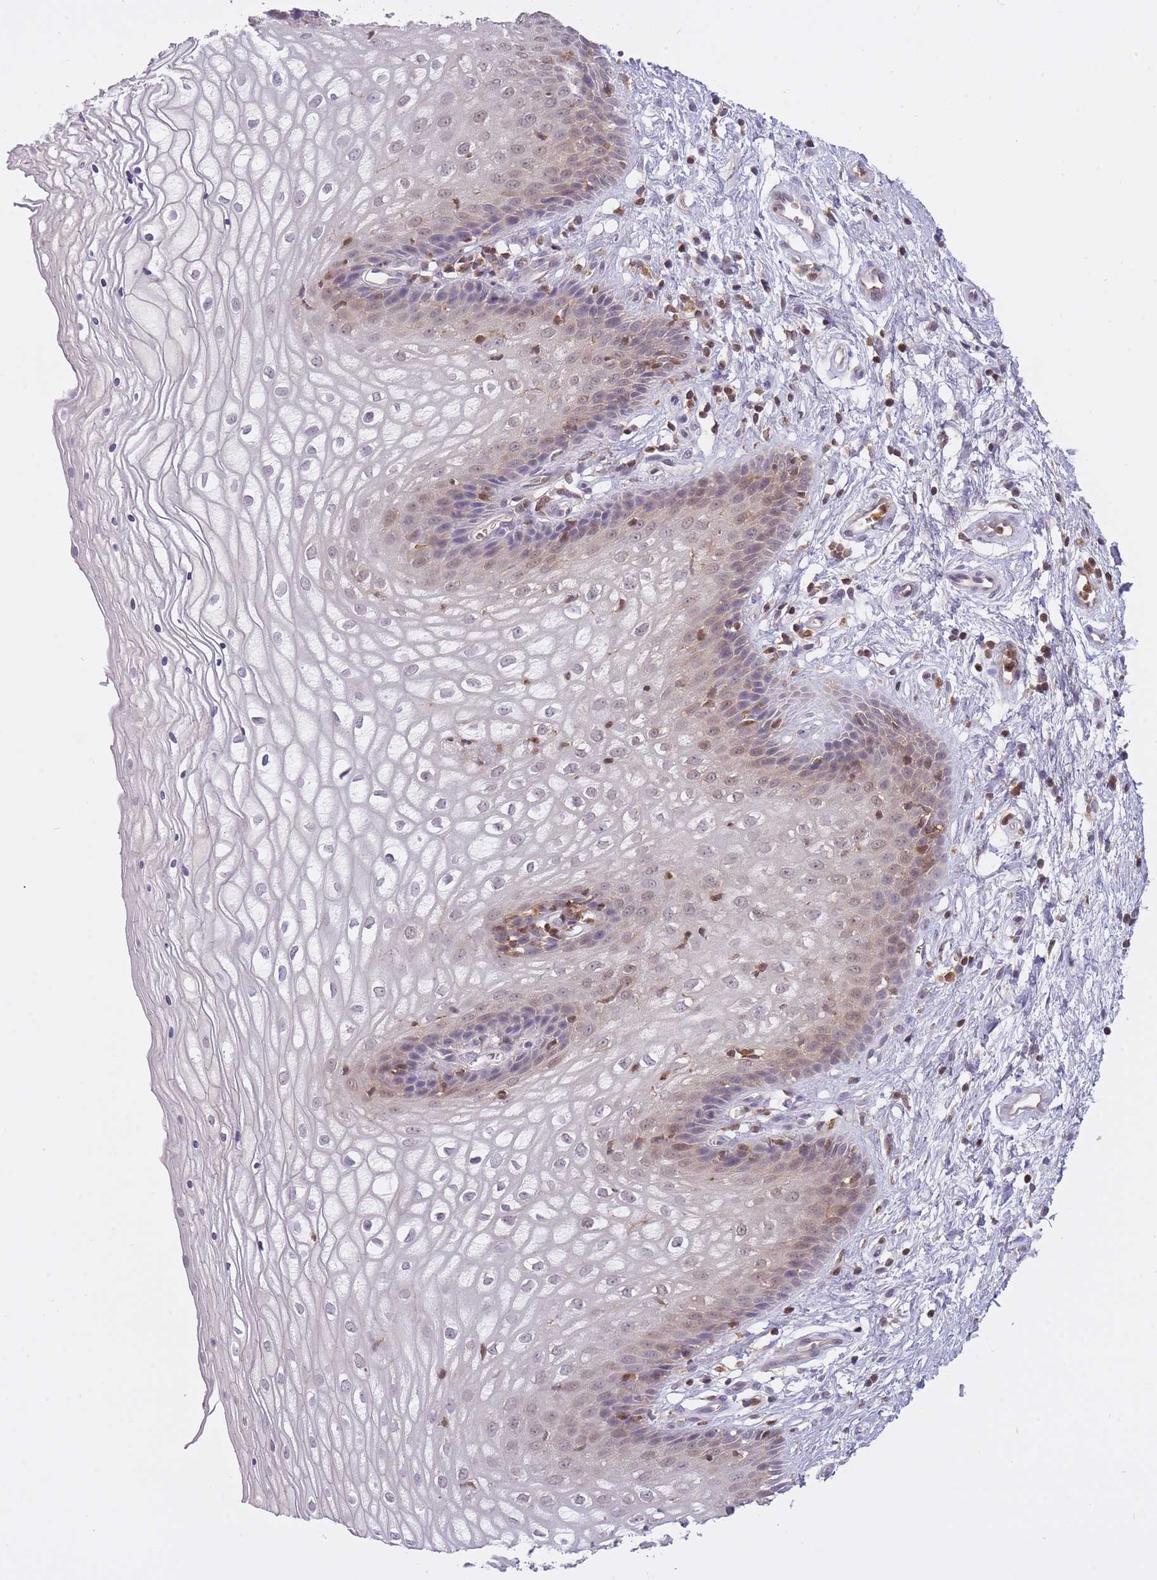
{"staining": {"intensity": "weak", "quantity": "<25%", "location": "cytoplasmic/membranous,nuclear"}, "tissue": "vagina", "cell_type": "Squamous epithelial cells", "image_type": "normal", "snomed": [{"axis": "morphology", "description": "Normal tissue, NOS"}, {"axis": "topography", "description": "Vagina"}], "caption": "Squamous epithelial cells show no significant expression in normal vagina. Brightfield microscopy of IHC stained with DAB (brown) and hematoxylin (blue), captured at high magnification.", "gene": "CXorf38", "patient": {"sex": "female", "age": 34}}